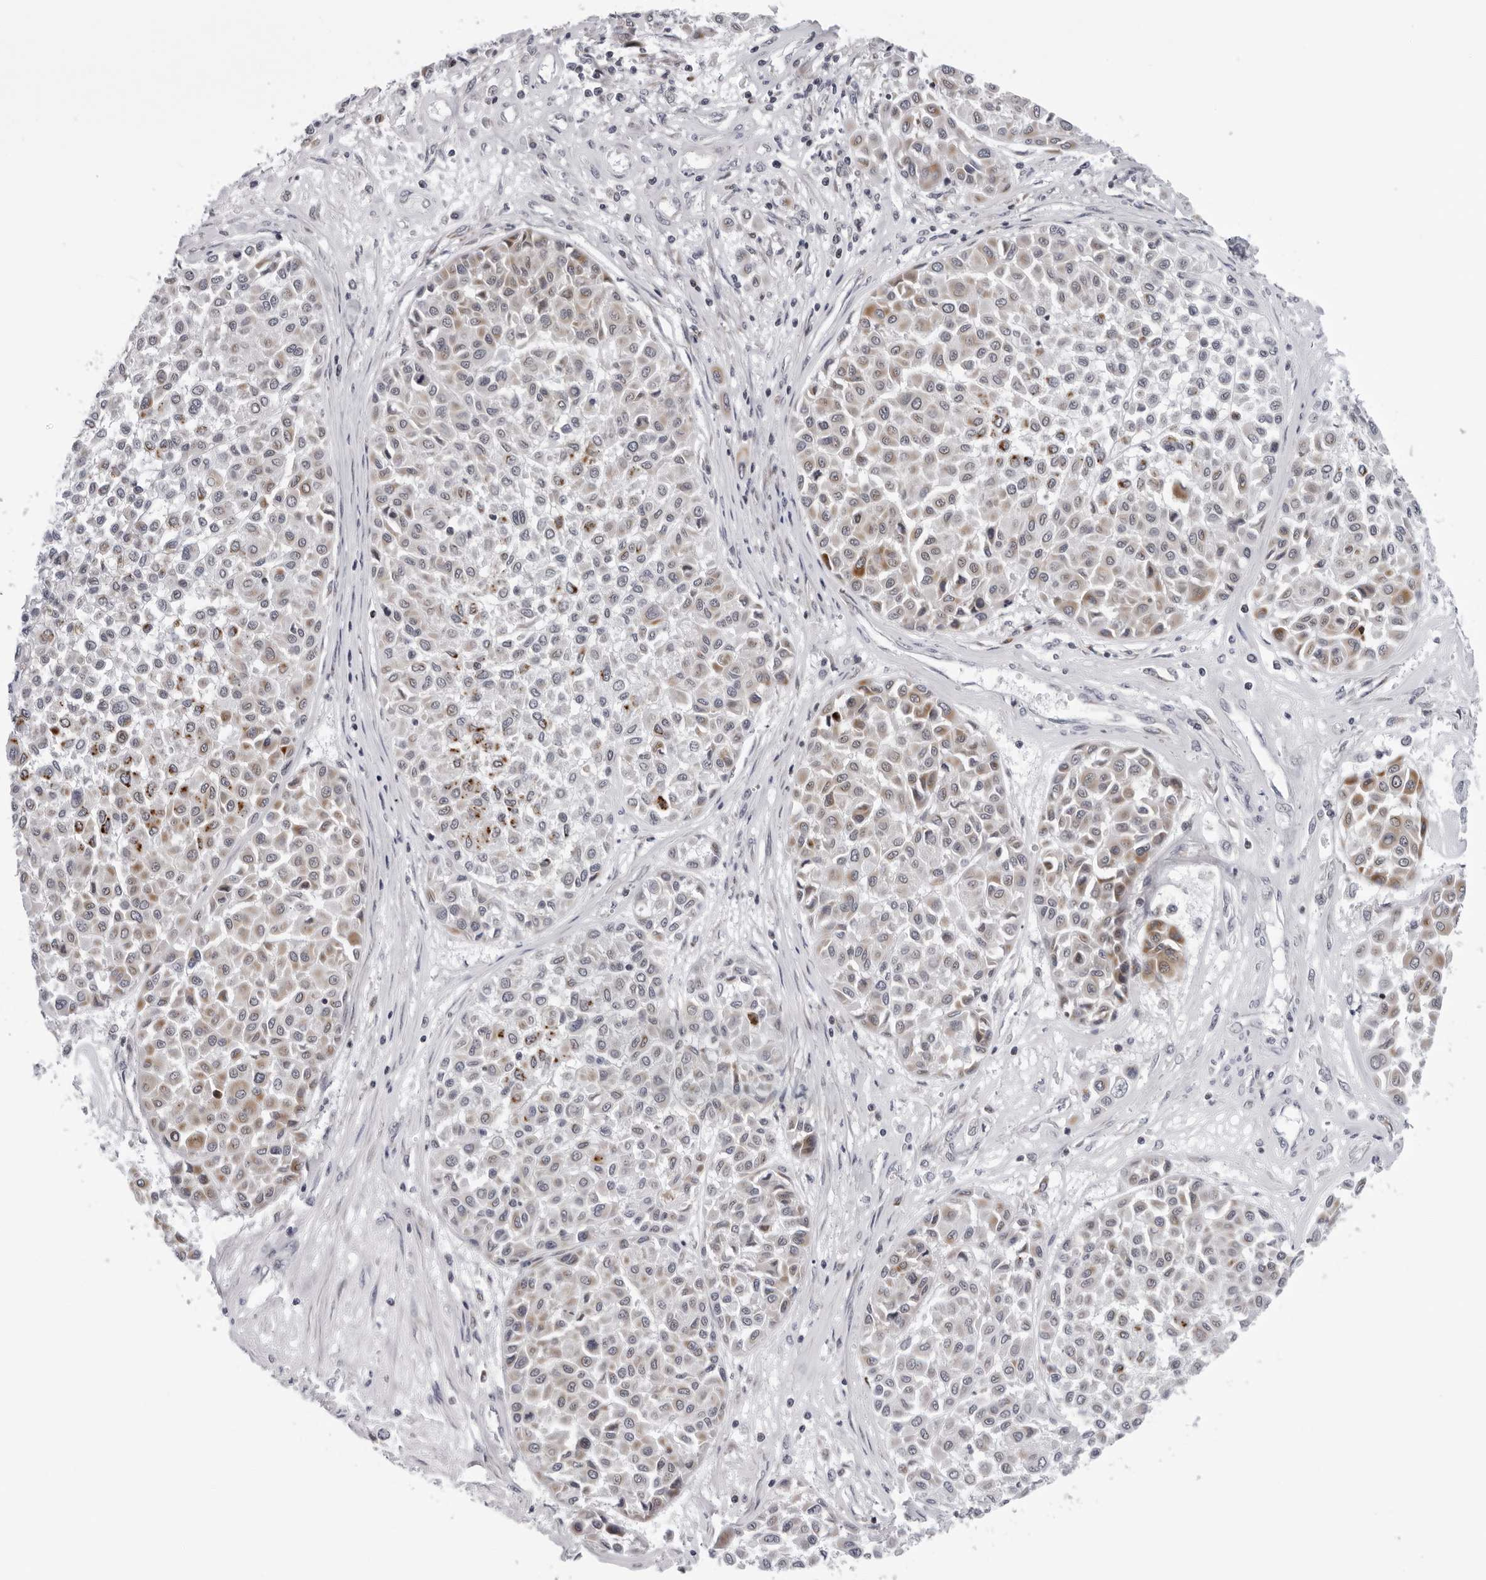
{"staining": {"intensity": "weak", "quantity": "25%-75%", "location": "cytoplasmic/membranous"}, "tissue": "melanoma", "cell_type": "Tumor cells", "image_type": "cancer", "snomed": [{"axis": "morphology", "description": "Malignant melanoma, Metastatic site"}, {"axis": "topography", "description": "Soft tissue"}], "caption": "Immunohistochemical staining of malignant melanoma (metastatic site) shows low levels of weak cytoplasmic/membranous protein expression in about 25%-75% of tumor cells.", "gene": "CPT2", "patient": {"sex": "male", "age": 41}}